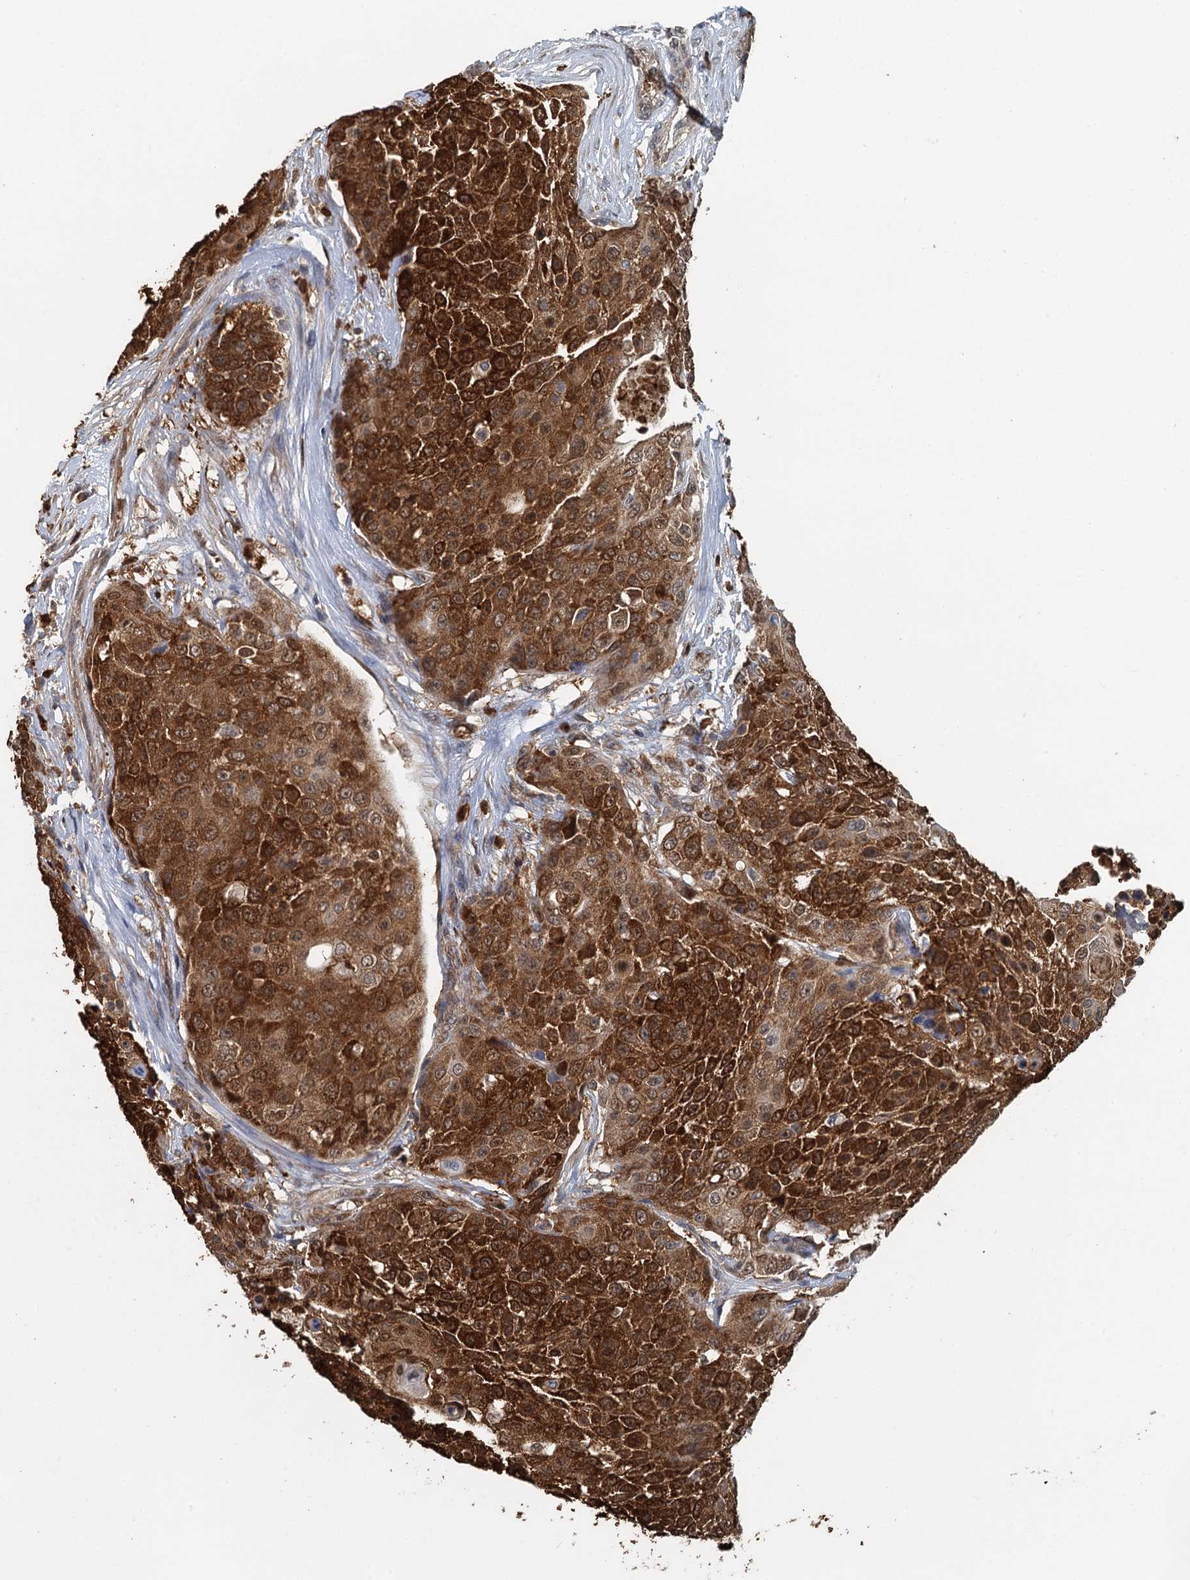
{"staining": {"intensity": "strong", "quantity": ">75%", "location": "cytoplasmic/membranous,nuclear"}, "tissue": "urothelial cancer", "cell_type": "Tumor cells", "image_type": "cancer", "snomed": [{"axis": "morphology", "description": "Urothelial carcinoma, High grade"}, {"axis": "topography", "description": "Urinary bladder"}], "caption": "Immunohistochemical staining of urothelial carcinoma (high-grade) exhibits strong cytoplasmic/membranous and nuclear protein expression in about >75% of tumor cells.", "gene": "GPI", "patient": {"sex": "female", "age": 63}}